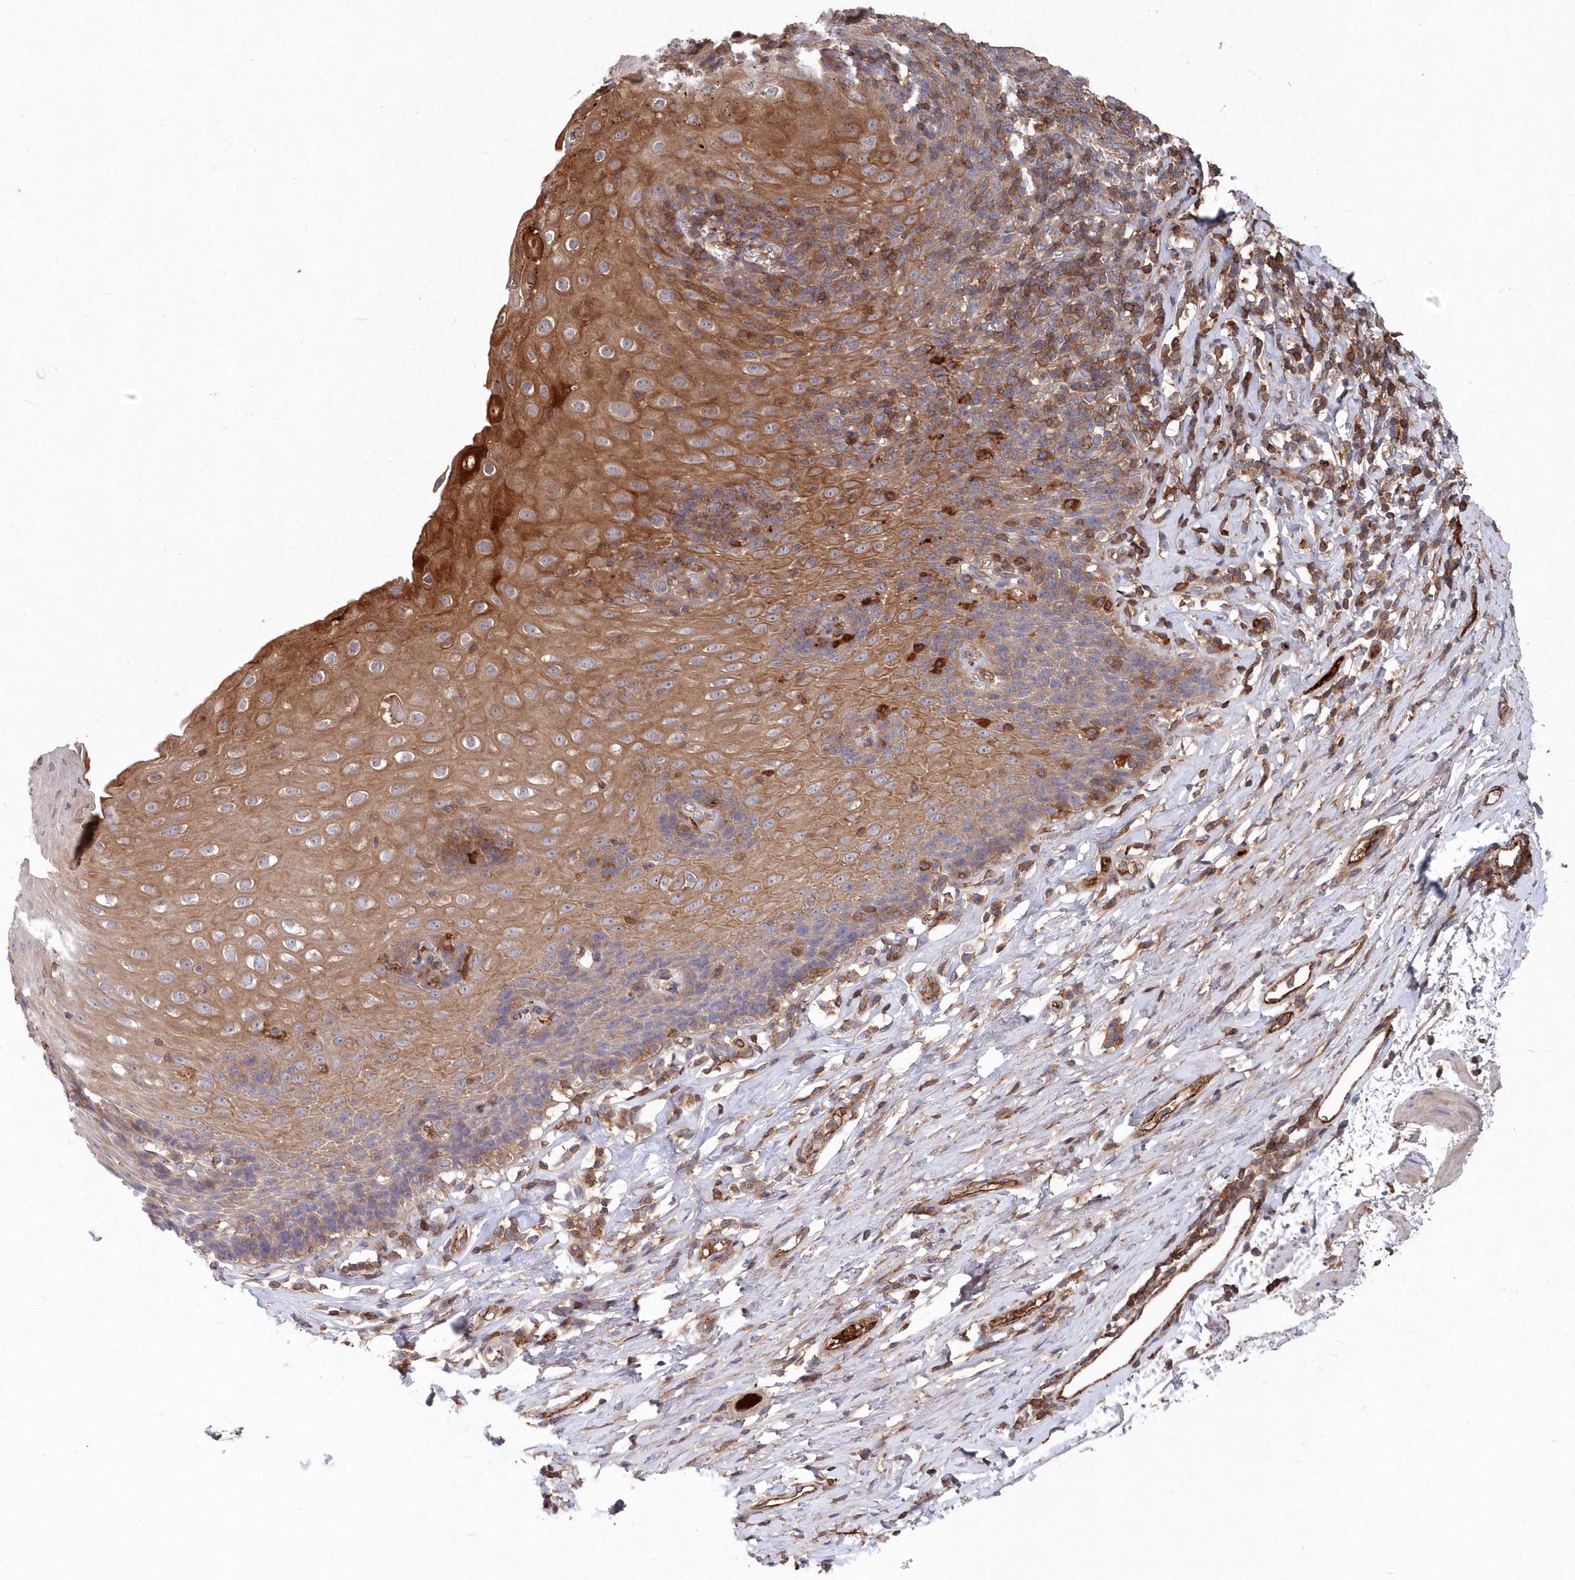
{"staining": {"intensity": "moderate", "quantity": ">75%", "location": "cytoplasmic/membranous"}, "tissue": "esophagus", "cell_type": "Squamous epithelial cells", "image_type": "normal", "snomed": [{"axis": "morphology", "description": "Normal tissue, NOS"}, {"axis": "topography", "description": "Esophagus"}], "caption": "Moderate cytoplasmic/membranous positivity for a protein is identified in about >75% of squamous epithelial cells of normal esophagus using immunohistochemistry.", "gene": "ABHD14B", "patient": {"sex": "female", "age": 61}}